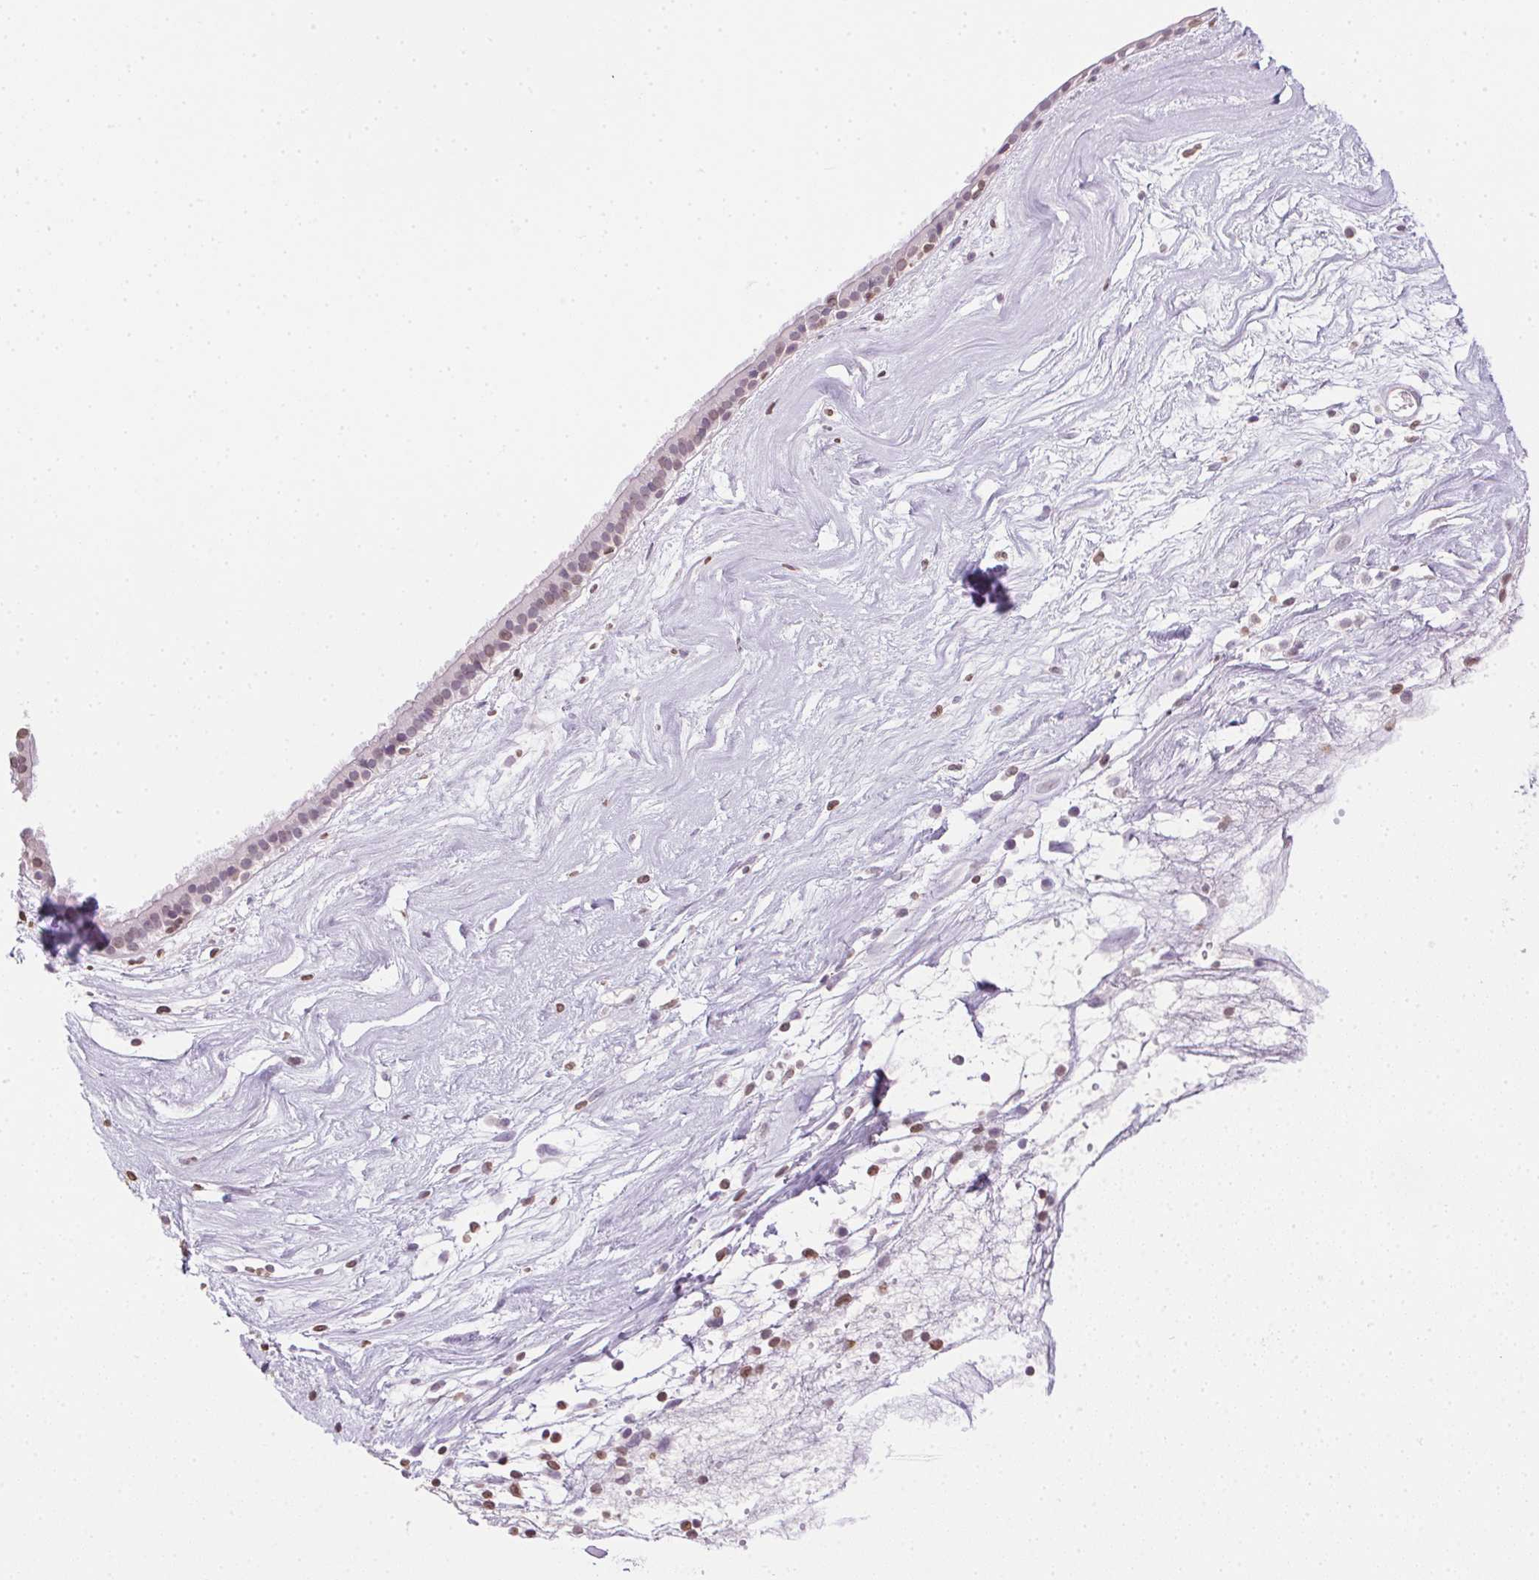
{"staining": {"intensity": "weak", "quantity": "<25%", "location": "nuclear"}, "tissue": "nasopharynx", "cell_type": "Respiratory epithelial cells", "image_type": "normal", "snomed": [{"axis": "morphology", "description": "Normal tissue, NOS"}, {"axis": "topography", "description": "Nasopharynx"}], "caption": "Immunohistochemistry histopathology image of benign nasopharynx stained for a protein (brown), which exhibits no staining in respiratory epithelial cells.", "gene": "PRL", "patient": {"sex": "male", "age": 24}}